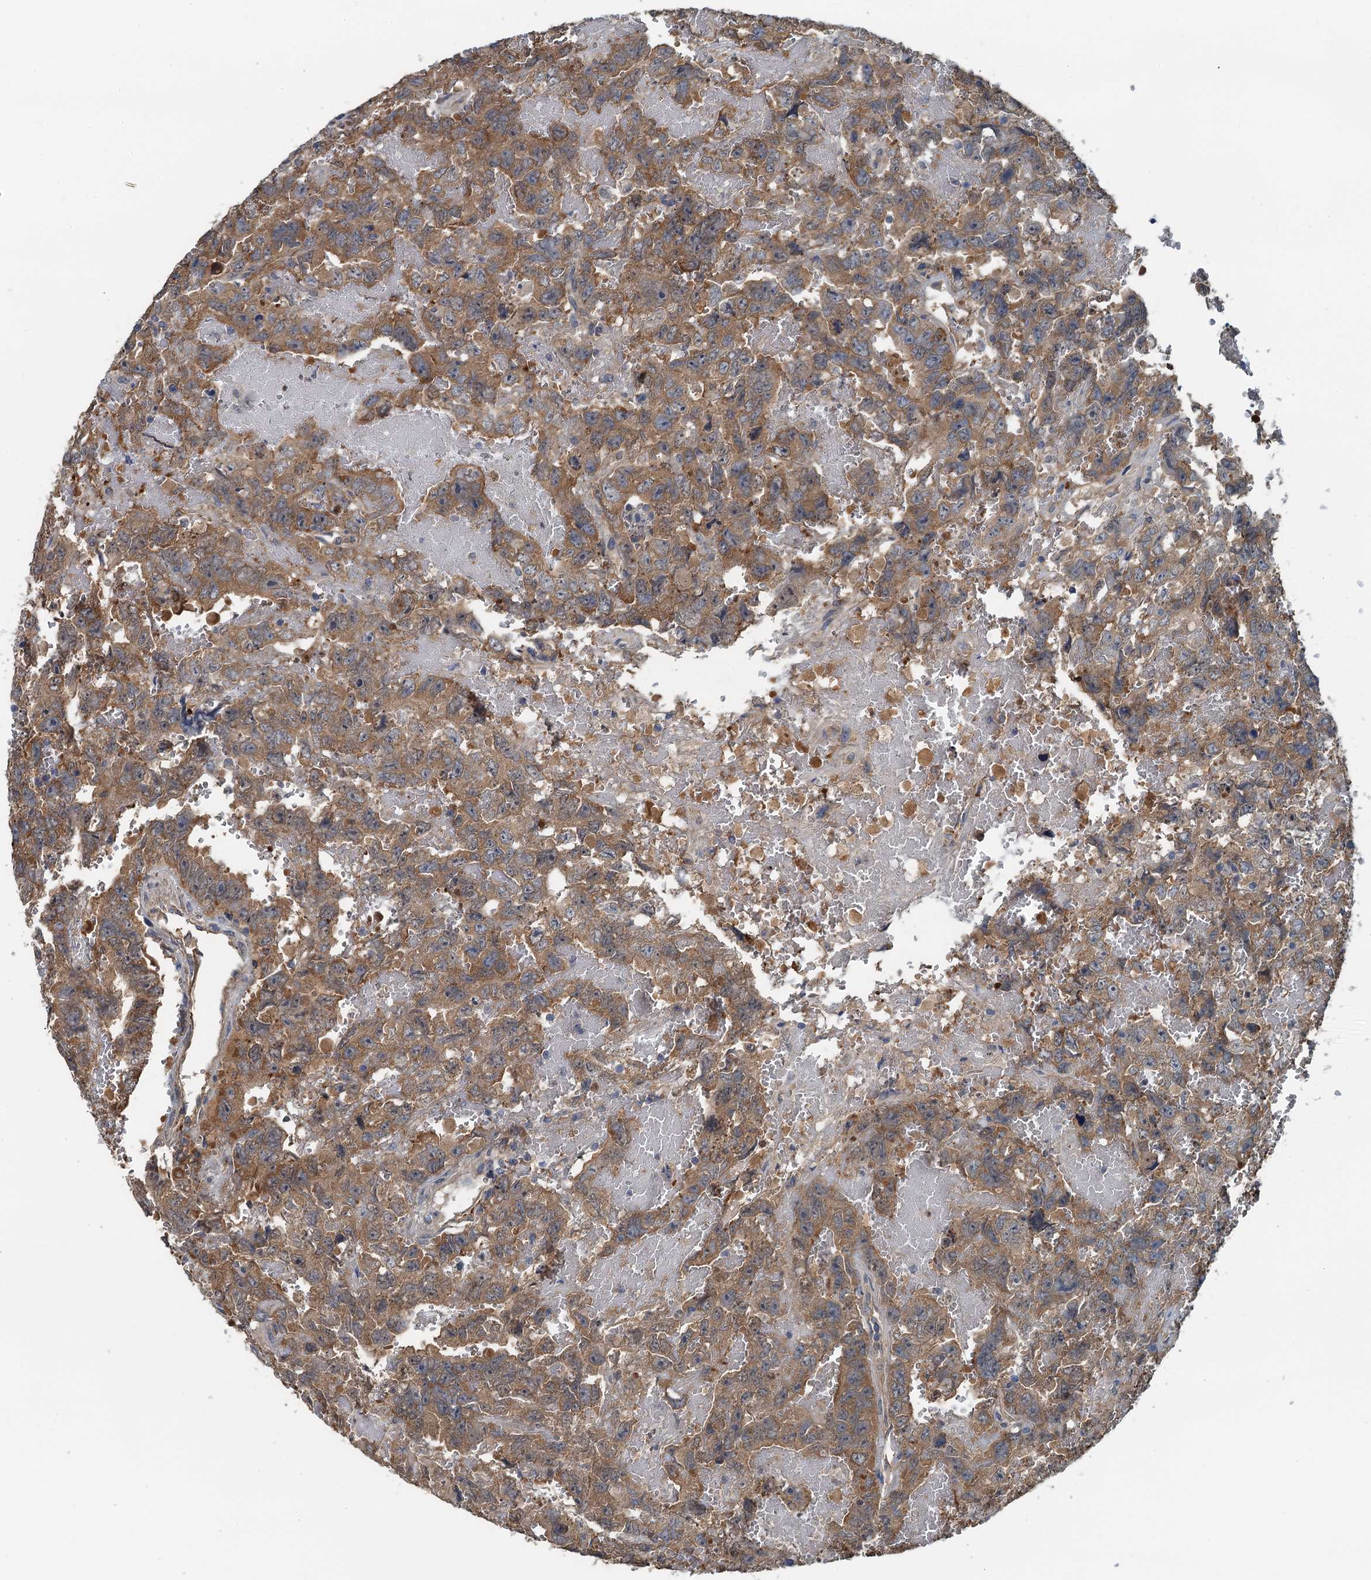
{"staining": {"intensity": "moderate", "quantity": ">75%", "location": "cytoplasmic/membranous"}, "tissue": "testis cancer", "cell_type": "Tumor cells", "image_type": "cancer", "snomed": [{"axis": "morphology", "description": "Carcinoma, Embryonal, NOS"}, {"axis": "topography", "description": "Testis"}], "caption": "This micrograph reveals immunohistochemistry (IHC) staining of testis cancer (embryonal carcinoma), with medium moderate cytoplasmic/membranous staining in approximately >75% of tumor cells.", "gene": "LSM14B", "patient": {"sex": "male", "age": 45}}